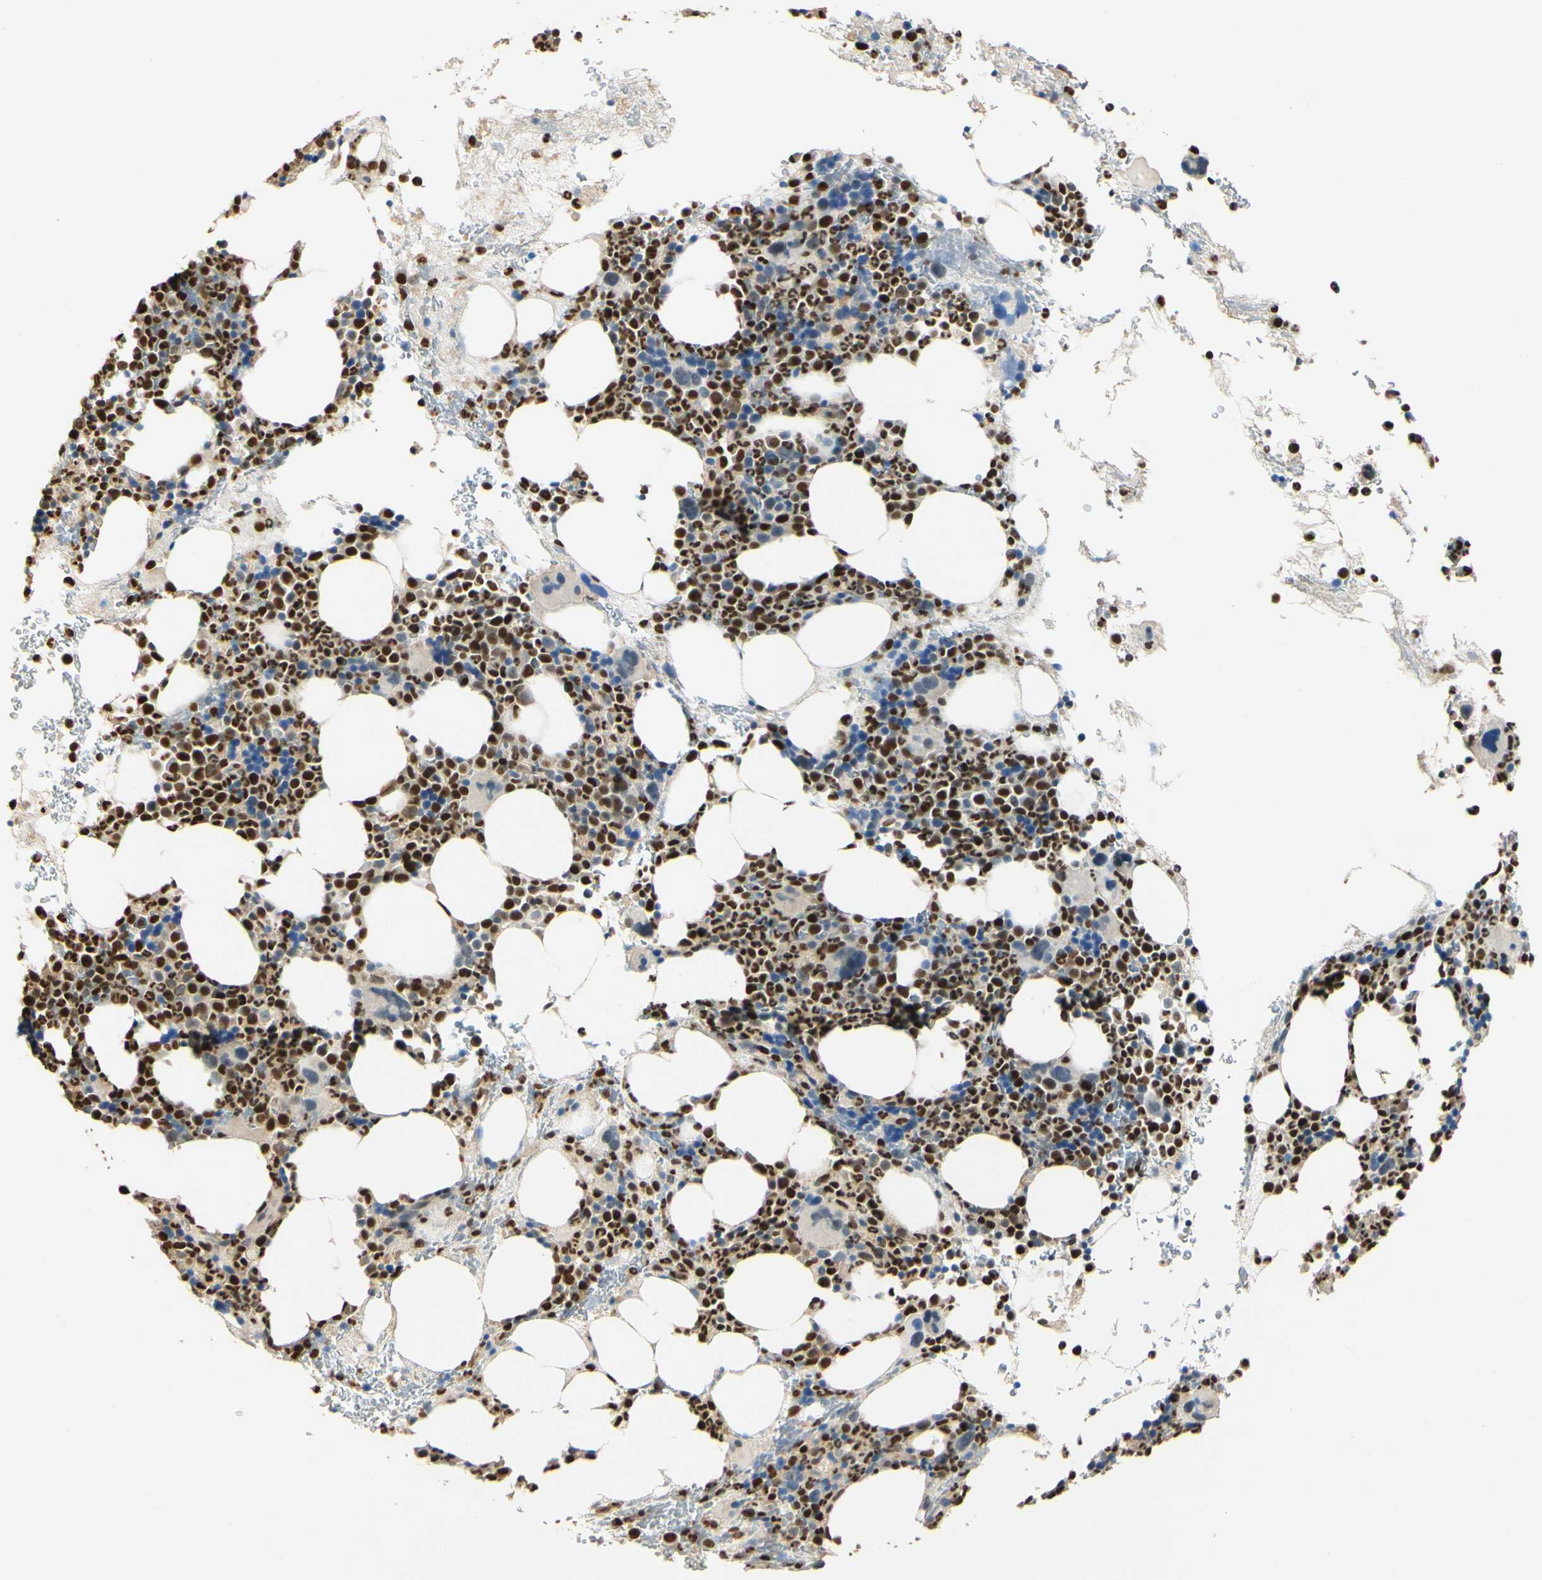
{"staining": {"intensity": "strong", "quantity": "25%-75%", "location": "cytoplasmic/membranous,nuclear"}, "tissue": "bone marrow", "cell_type": "Hematopoietic cells", "image_type": "normal", "snomed": [{"axis": "morphology", "description": "Normal tissue, NOS"}, {"axis": "morphology", "description": "Inflammation, NOS"}, {"axis": "topography", "description": "Bone marrow"}], "caption": "Immunohistochemical staining of benign bone marrow displays high levels of strong cytoplasmic/membranous,nuclear expression in approximately 25%-75% of hematopoietic cells. (Brightfield microscopy of DAB IHC at high magnification).", "gene": "MAP3K4", "patient": {"sex": "male", "age": 73}}